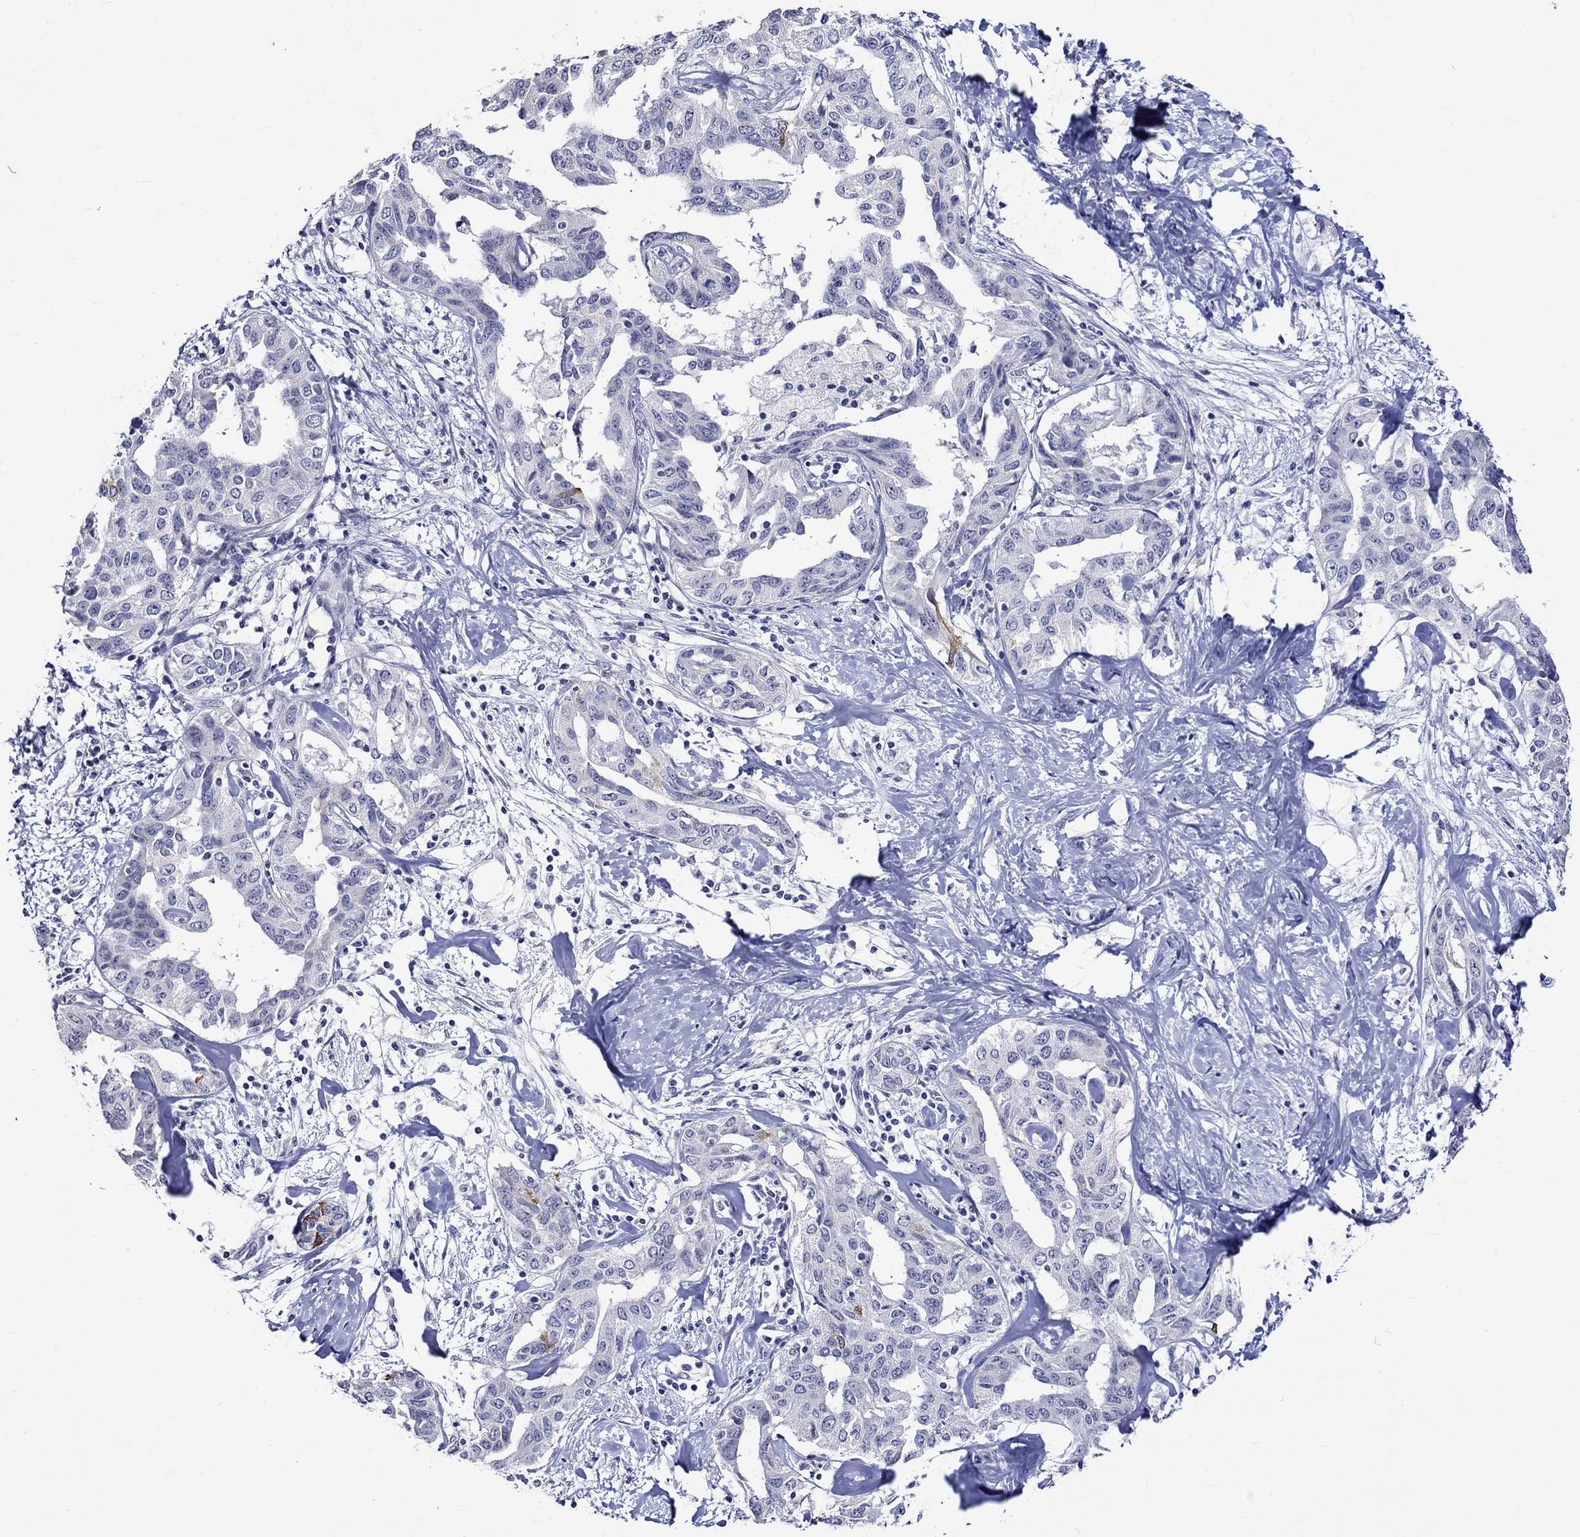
{"staining": {"intensity": "negative", "quantity": "none", "location": "none"}, "tissue": "liver cancer", "cell_type": "Tumor cells", "image_type": "cancer", "snomed": [{"axis": "morphology", "description": "Cholangiocarcinoma"}, {"axis": "topography", "description": "Liver"}], "caption": "Immunohistochemistry (IHC) of liver cancer displays no expression in tumor cells.", "gene": "CRYAB", "patient": {"sex": "male", "age": 59}}